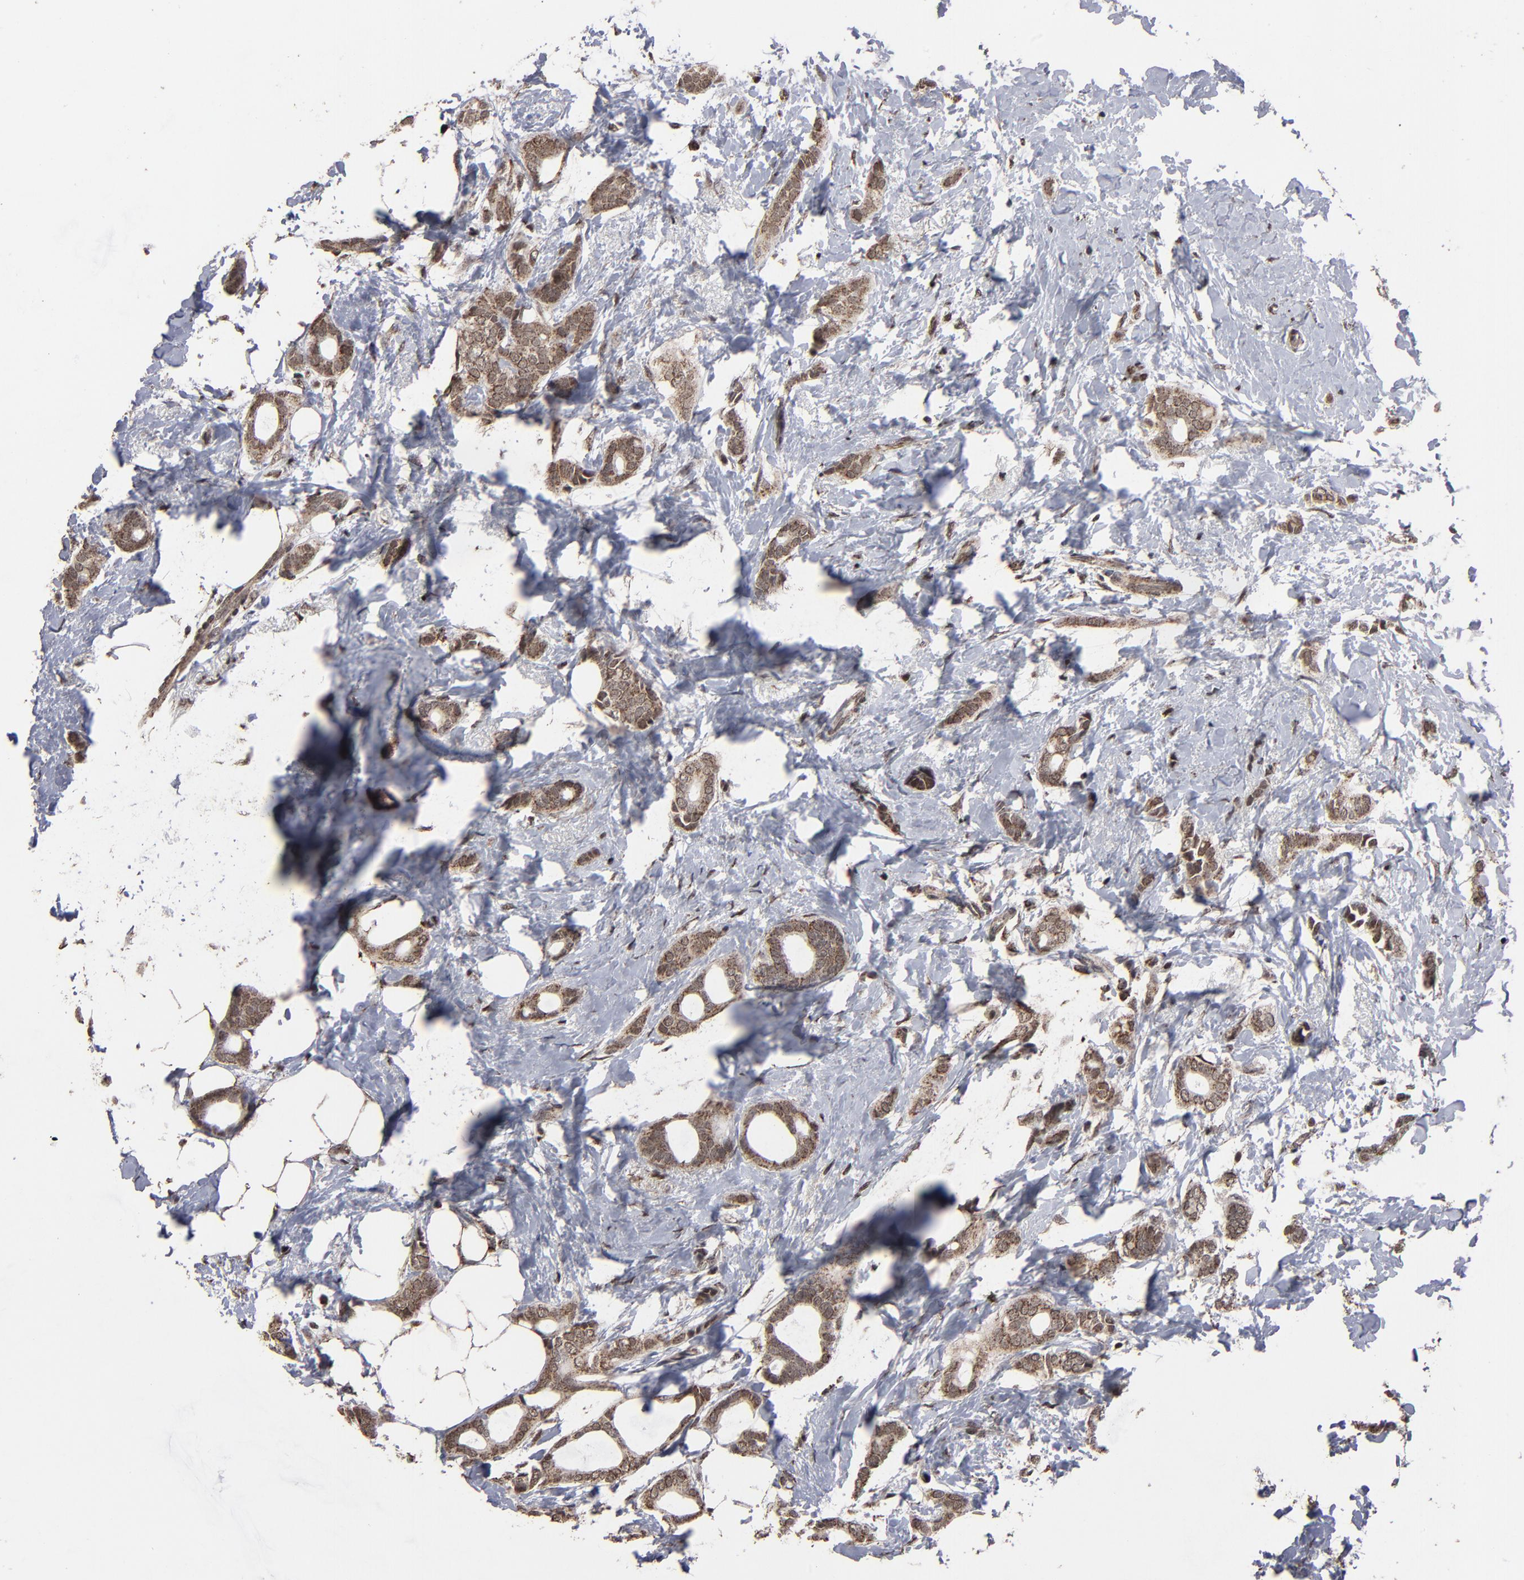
{"staining": {"intensity": "moderate", "quantity": ">75%", "location": "cytoplasmic/membranous,nuclear"}, "tissue": "breast cancer", "cell_type": "Tumor cells", "image_type": "cancer", "snomed": [{"axis": "morphology", "description": "Duct carcinoma"}, {"axis": "topography", "description": "Breast"}], "caption": "Immunohistochemical staining of human breast invasive ductal carcinoma demonstrates medium levels of moderate cytoplasmic/membranous and nuclear positivity in about >75% of tumor cells. Immunohistochemistry (ihc) stains the protein in brown and the nuclei are stained blue.", "gene": "BNIP3", "patient": {"sex": "female", "age": 54}}